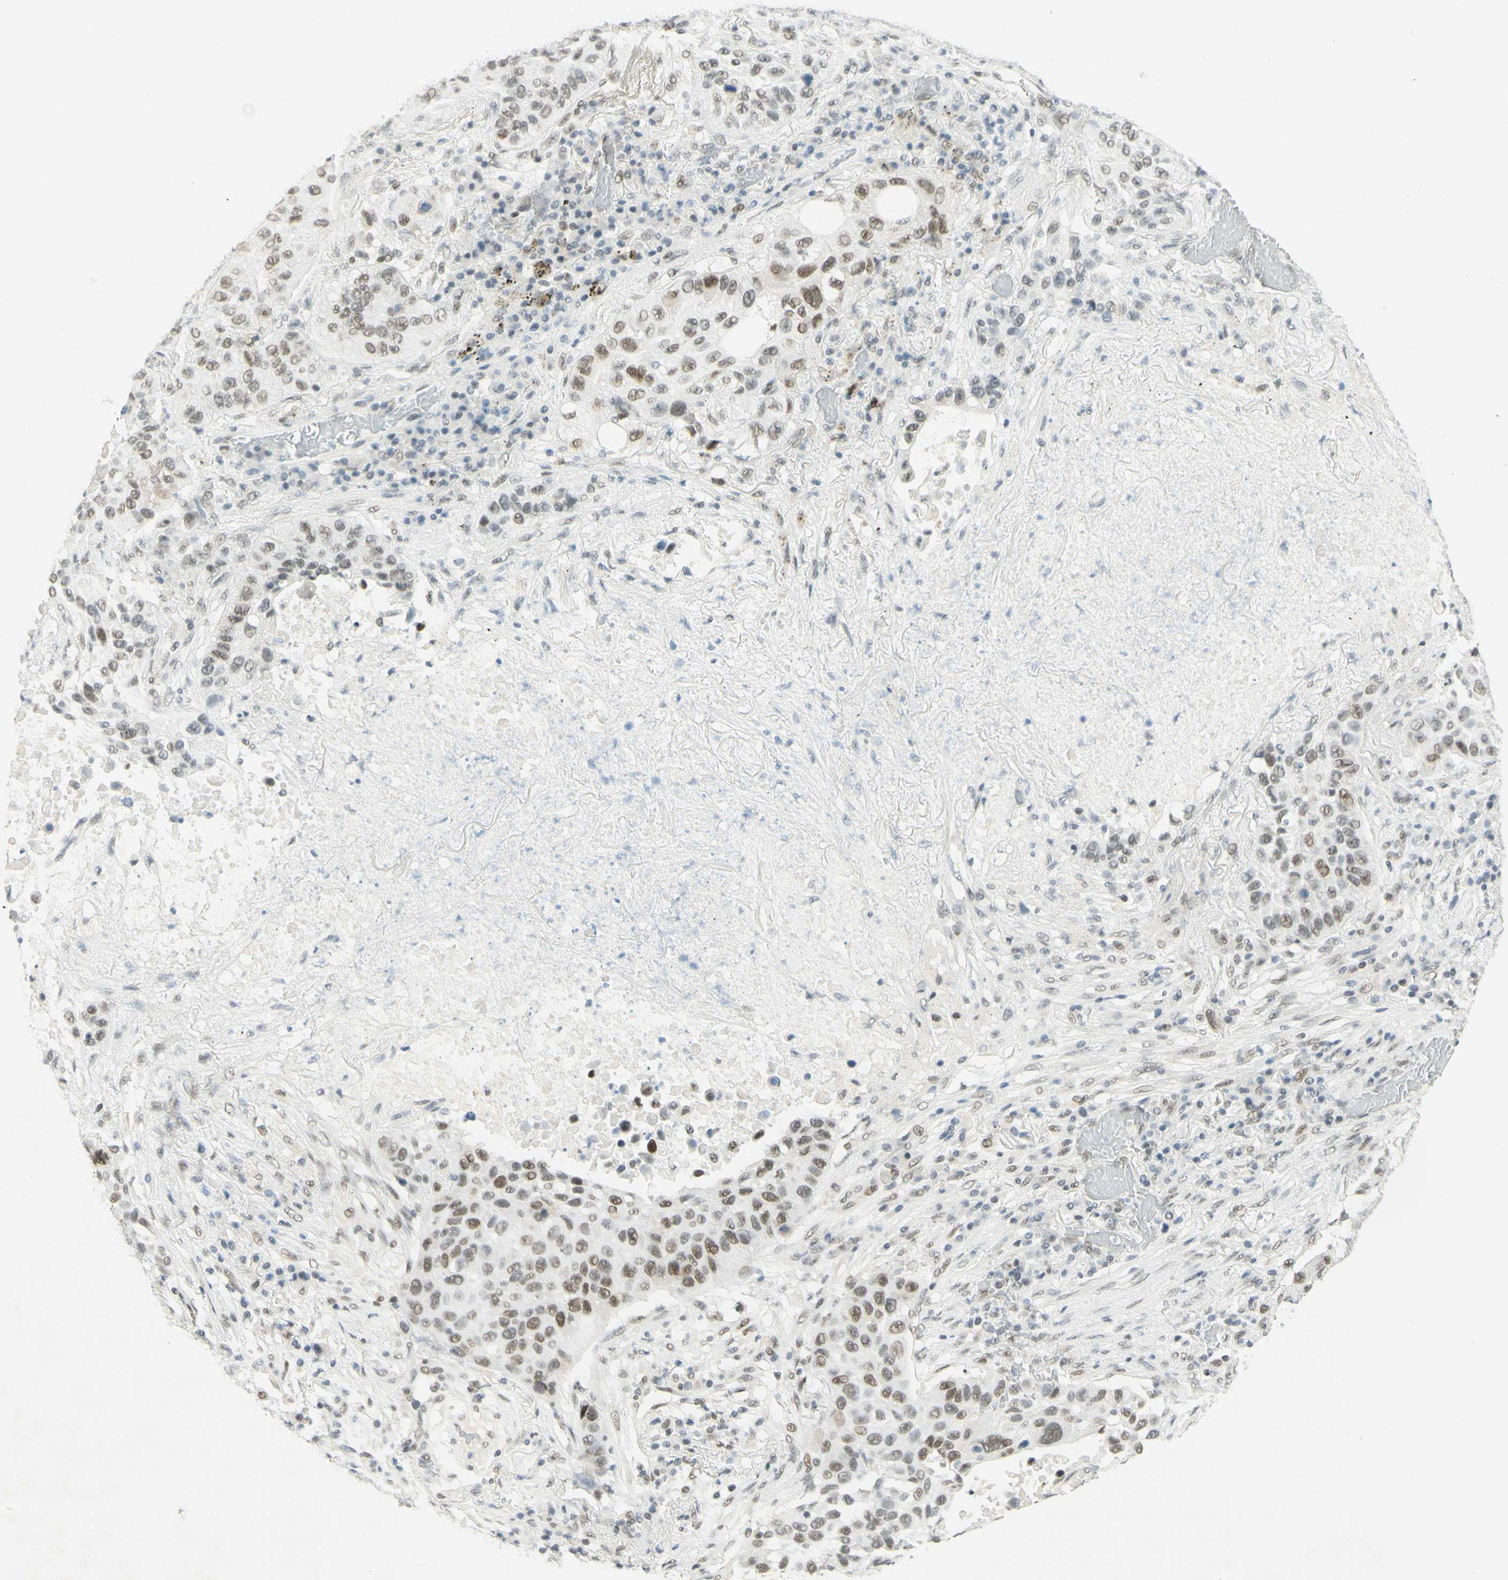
{"staining": {"intensity": "weak", "quantity": "25%-75%", "location": "nuclear"}, "tissue": "lung cancer", "cell_type": "Tumor cells", "image_type": "cancer", "snomed": [{"axis": "morphology", "description": "Squamous cell carcinoma, NOS"}, {"axis": "topography", "description": "Lung"}], "caption": "High-power microscopy captured an immunohistochemistry histopathology image of lung squamous cell carcinoma, revealing weak nuclear expression in about 25%-75% of tumor cells.", "gene": "PMS2", "patient": {"sex": "male", "age": 57}}